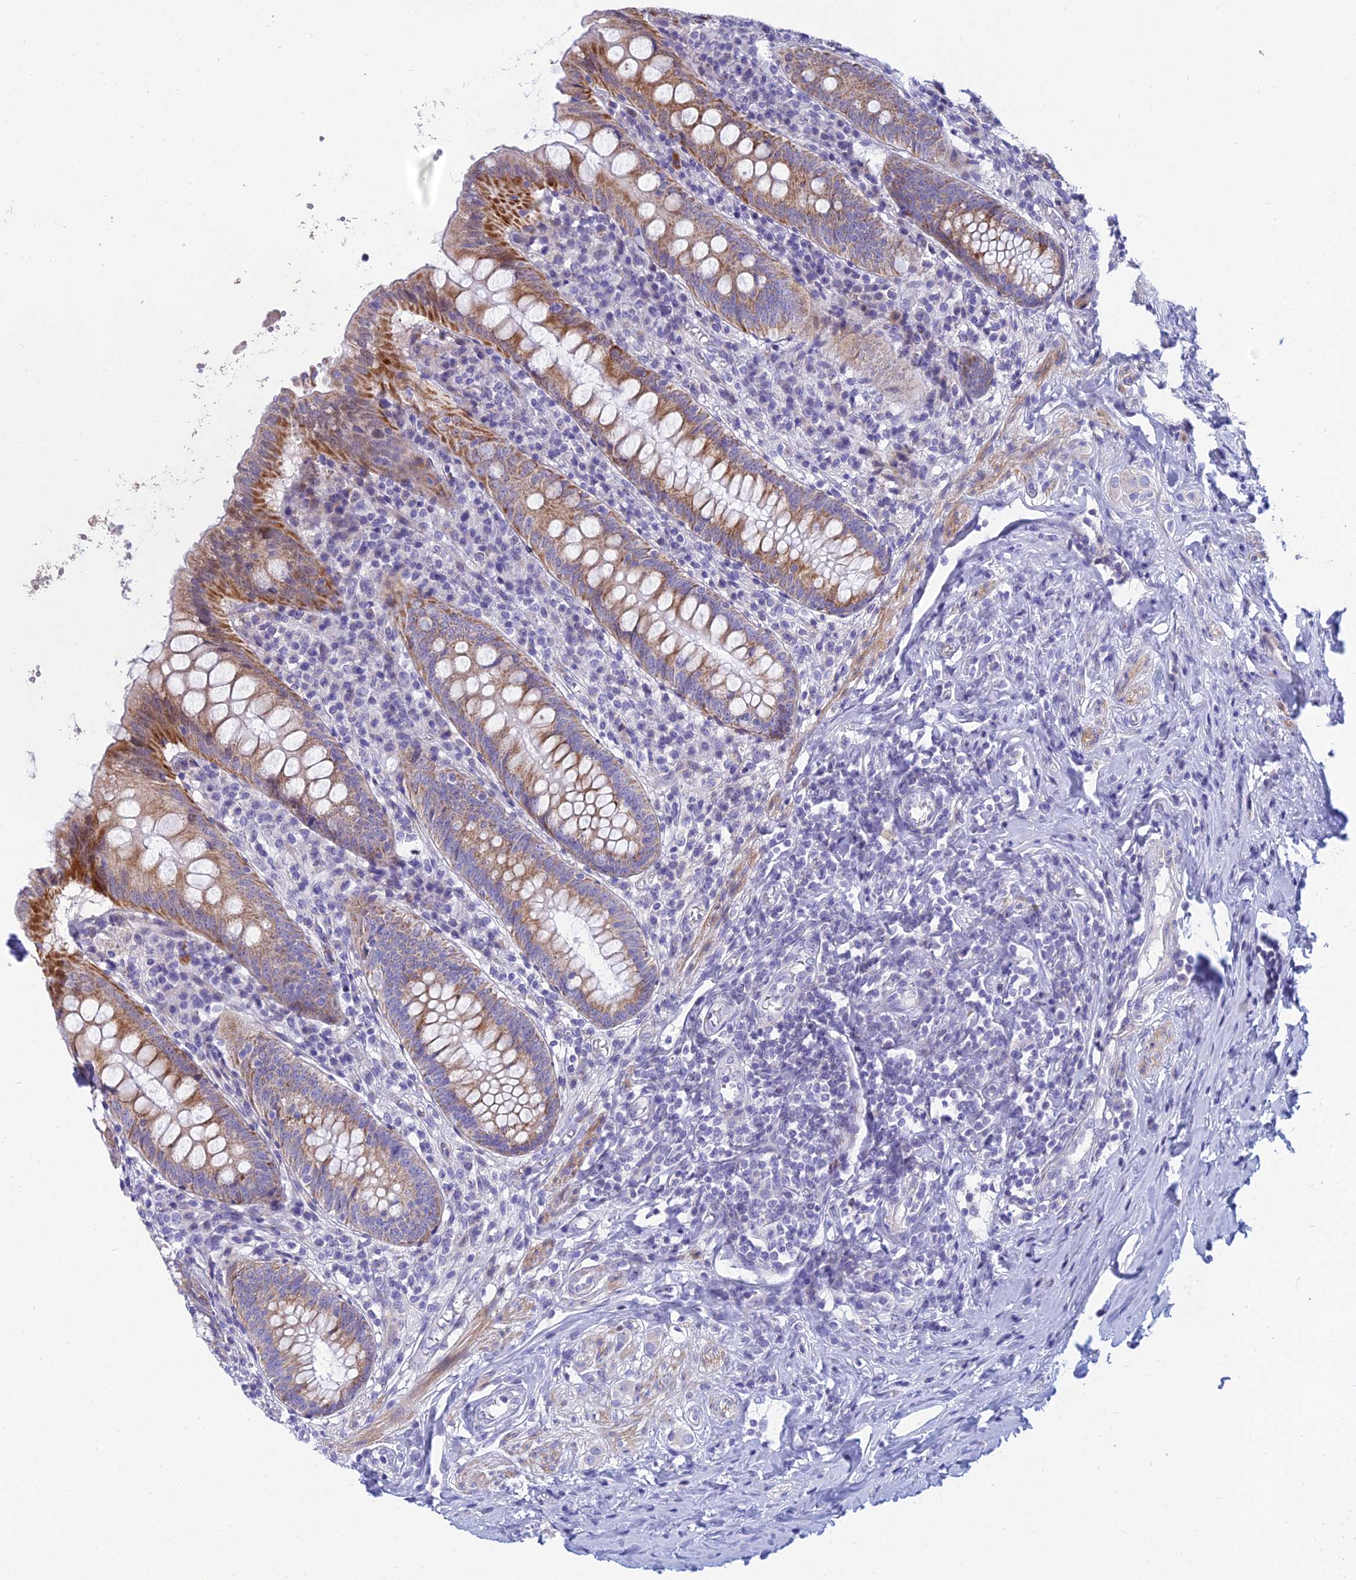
{"staining": {"intensity": "moderate", "quantity": ">75%", "location": "cytoplasmic/membranous"}, "tissue": "appendix", "cell_type": "Glandular cells", "image_type": "normal", "snomed": [{"axis": "morphology", "description": "Normal tissue, NOS"}, {"axis": "topography", "description": "Appendix"}], "caption": "This photomicrograph displays normal appendix stained with IHC to label a protein in brown. The cytoplasmic/membranous of glandular cells show moderate positivity for the protein. Nuclei are counter-stained blue.", "gene": "PRR13", "patient": {"sex": "female", "age": 54}}